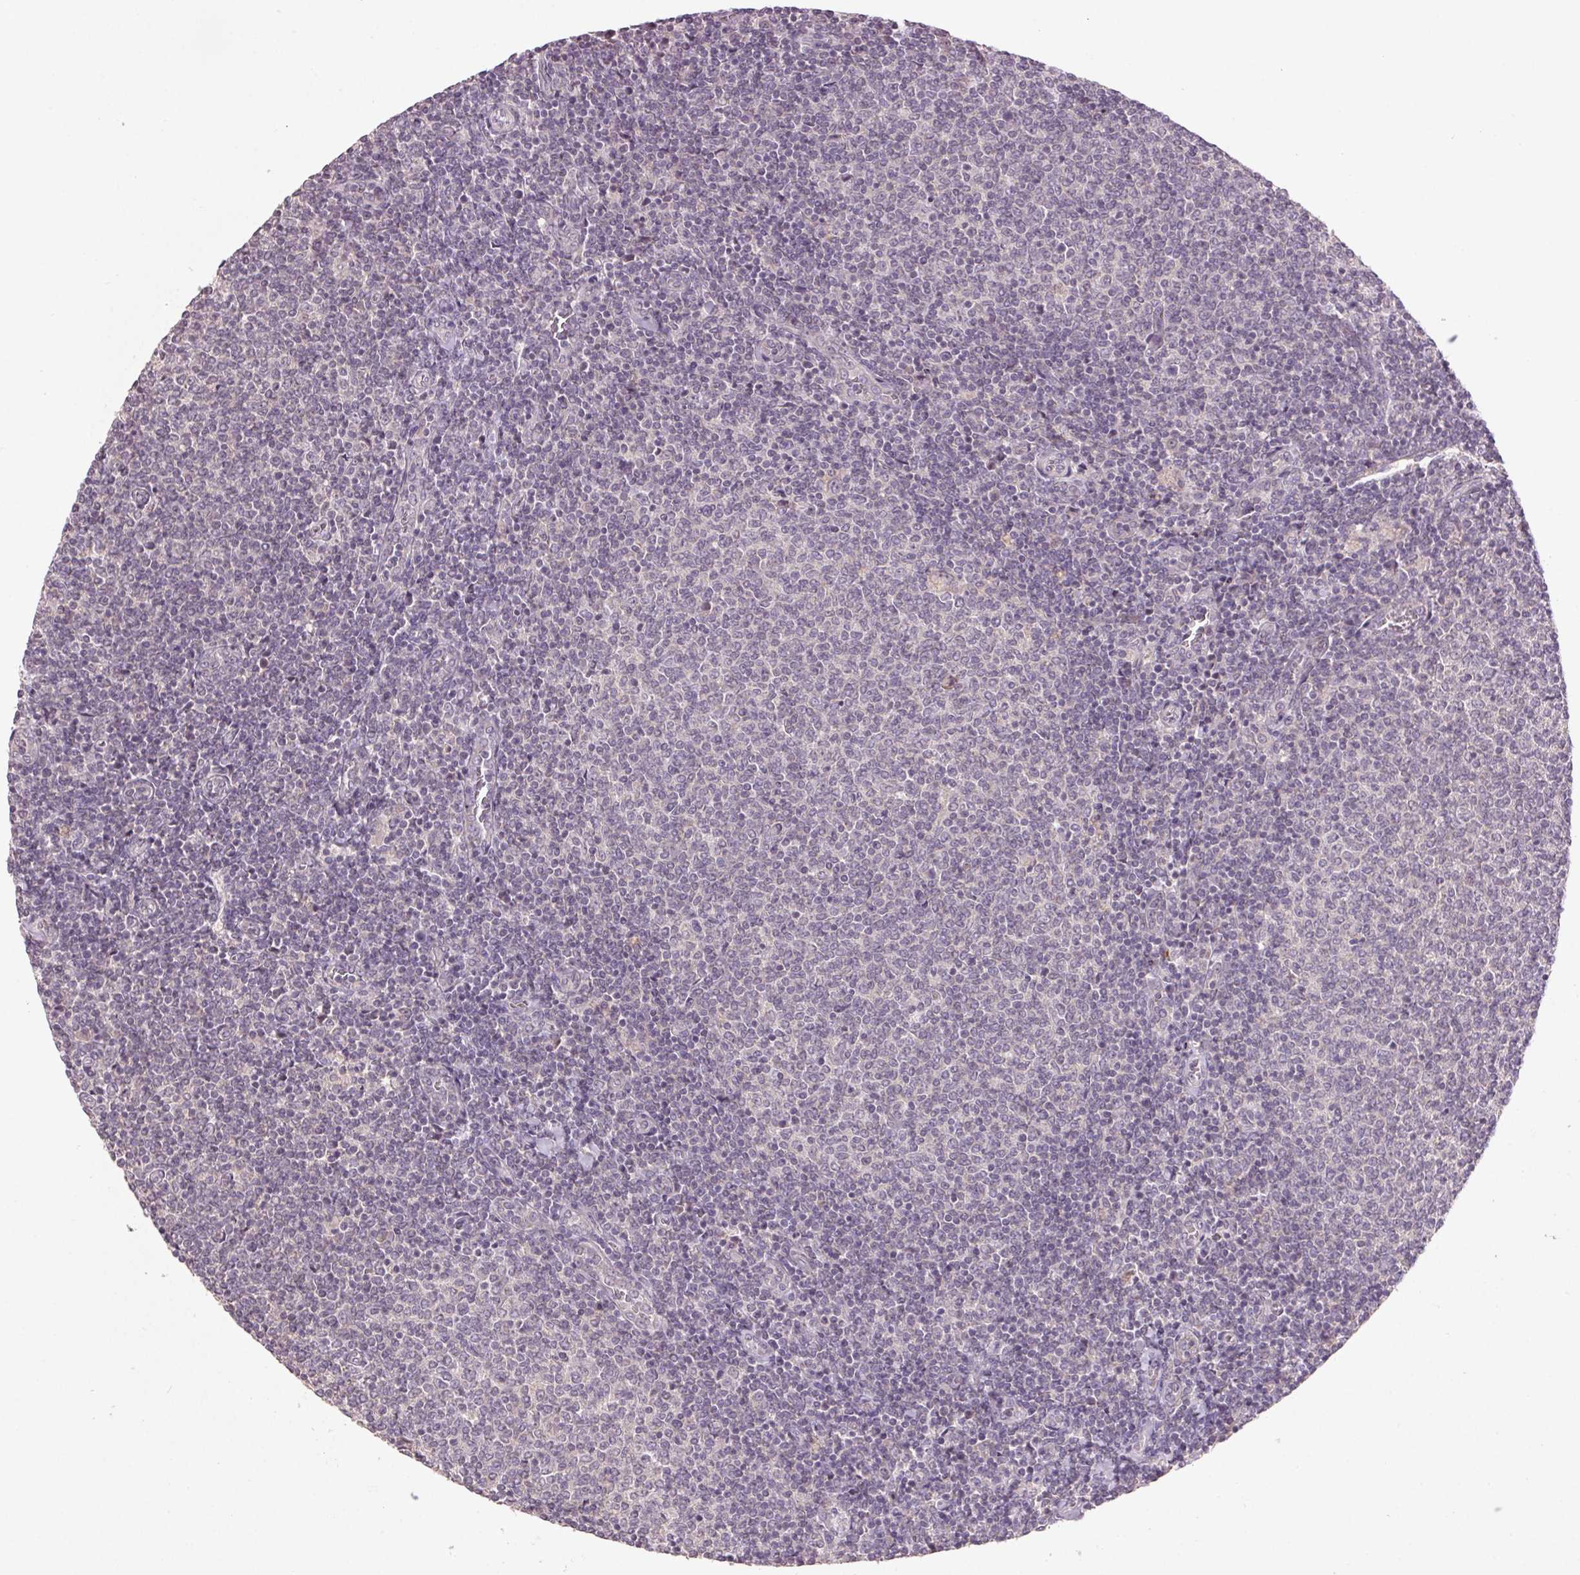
{"staining": {"intensity": "negative", "quantity": "none", "location": "none"}, "tissue": "lymphoma", "cell_type": "Tumor cells", "image_type": "cancer", "snomed": [{"axis": "morphology", "description": "Malignant lymphoma, non-Hodgkin's type, Low grade"}, {"axis": "topography", "description": "Lymph node"}], "caption": "Tumor cells are negative for brown protein staining in malignant lymphoma, non-Hodgkin's type (low-grade). (Immunohistochemistry, brightfield microscopy, high magnification).", "gene": "KLRC3", "patient": {"sex": "male", "age": 52}}